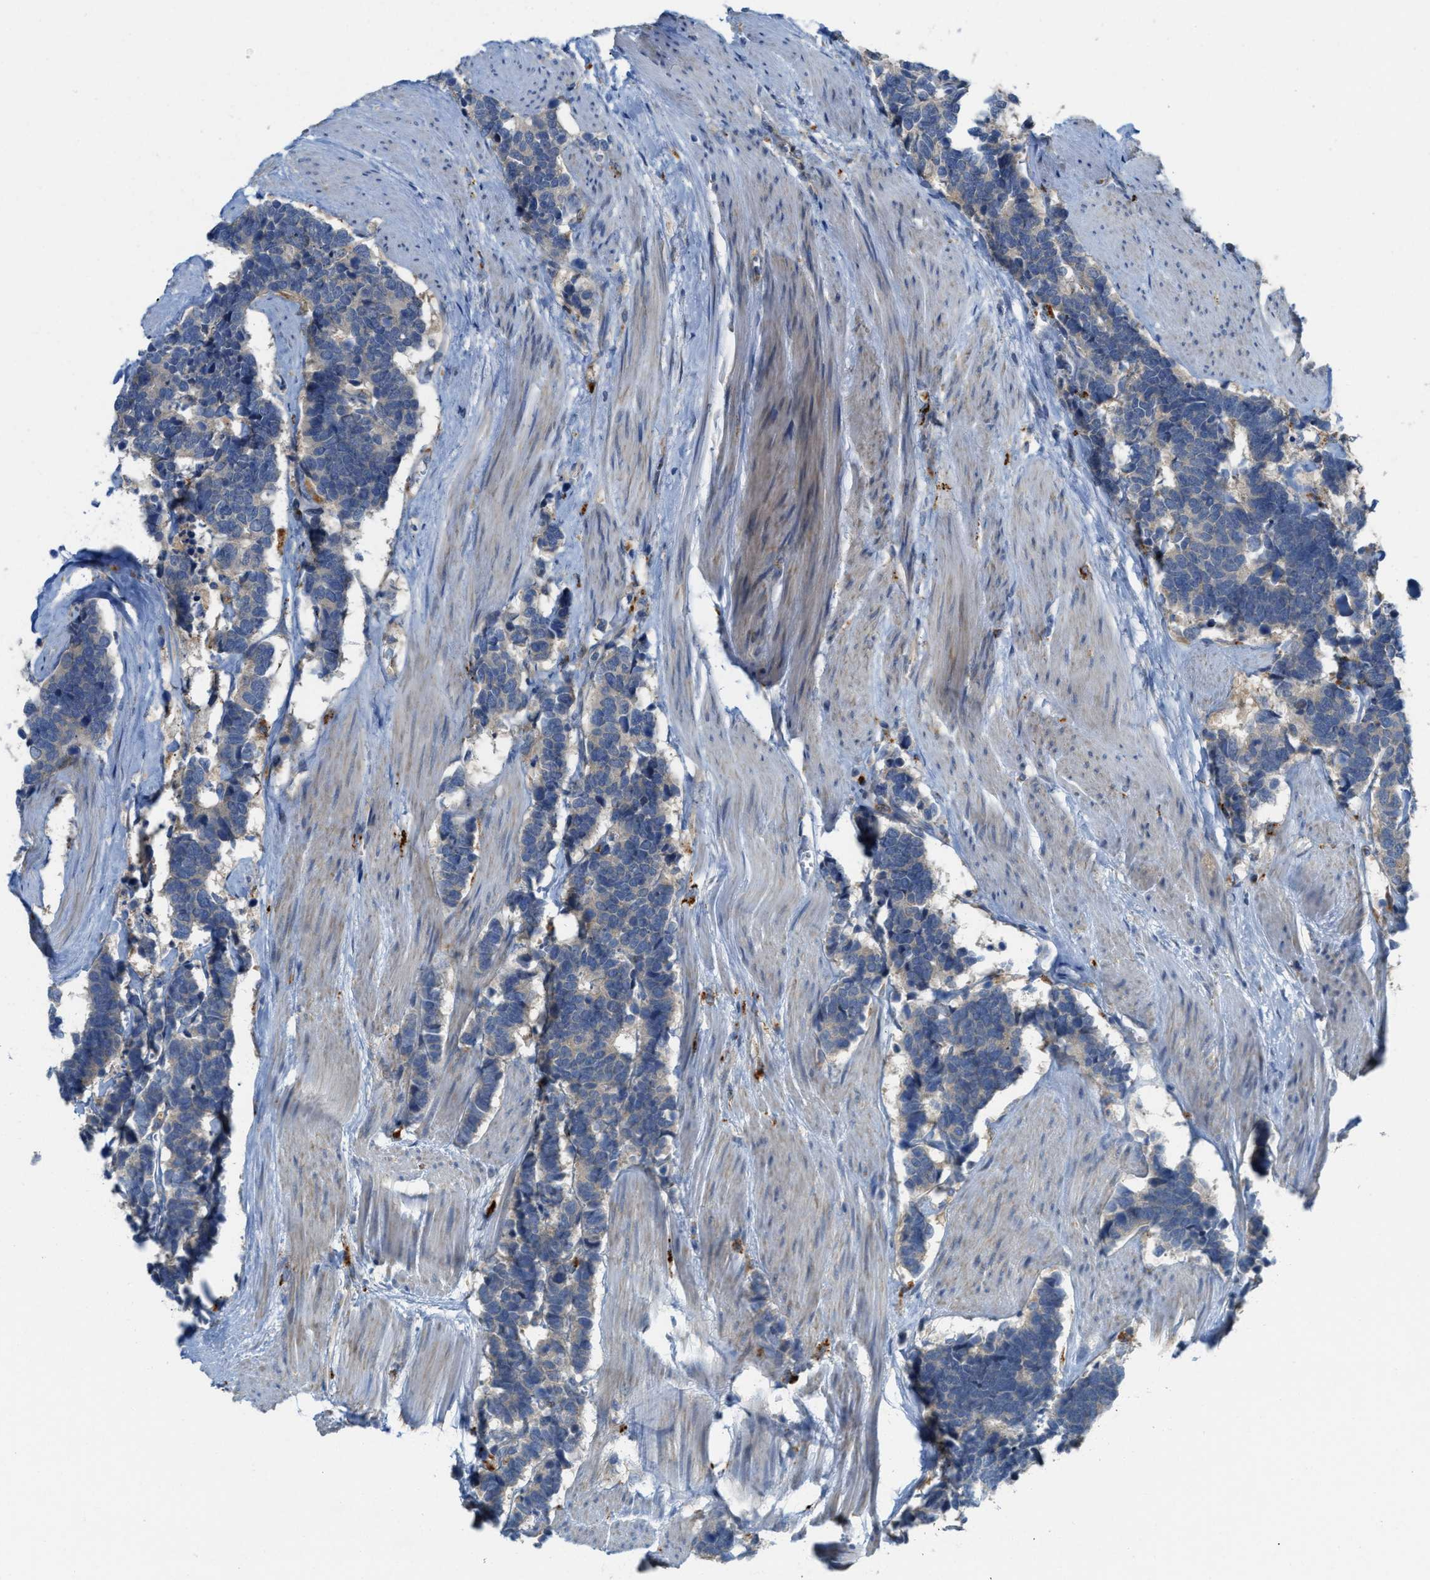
{"staining": {"intensity": "negative", "quantity": "none", "location": "none"}, "tissue": "carcinoid", "cell_type": "Tumor cells", "image_type": "cancer", "snomed": [{"axis": "morphology", "description": "Carcinoma, NOS"}, {"axis": "morphology", "description": "Carcinoid, malignant, NOS"}, {"axis": "topography", "description": "Urinary bladder"}], "caption": "This micrograph is of carcinoid stained with immunohistochemistry to label a protein in brown with the nuclei are counter-stained blue. There is no positivity in tumor cells.", "gene": "KLHDC10", "patient": {"sex": "male", "age": 57}}